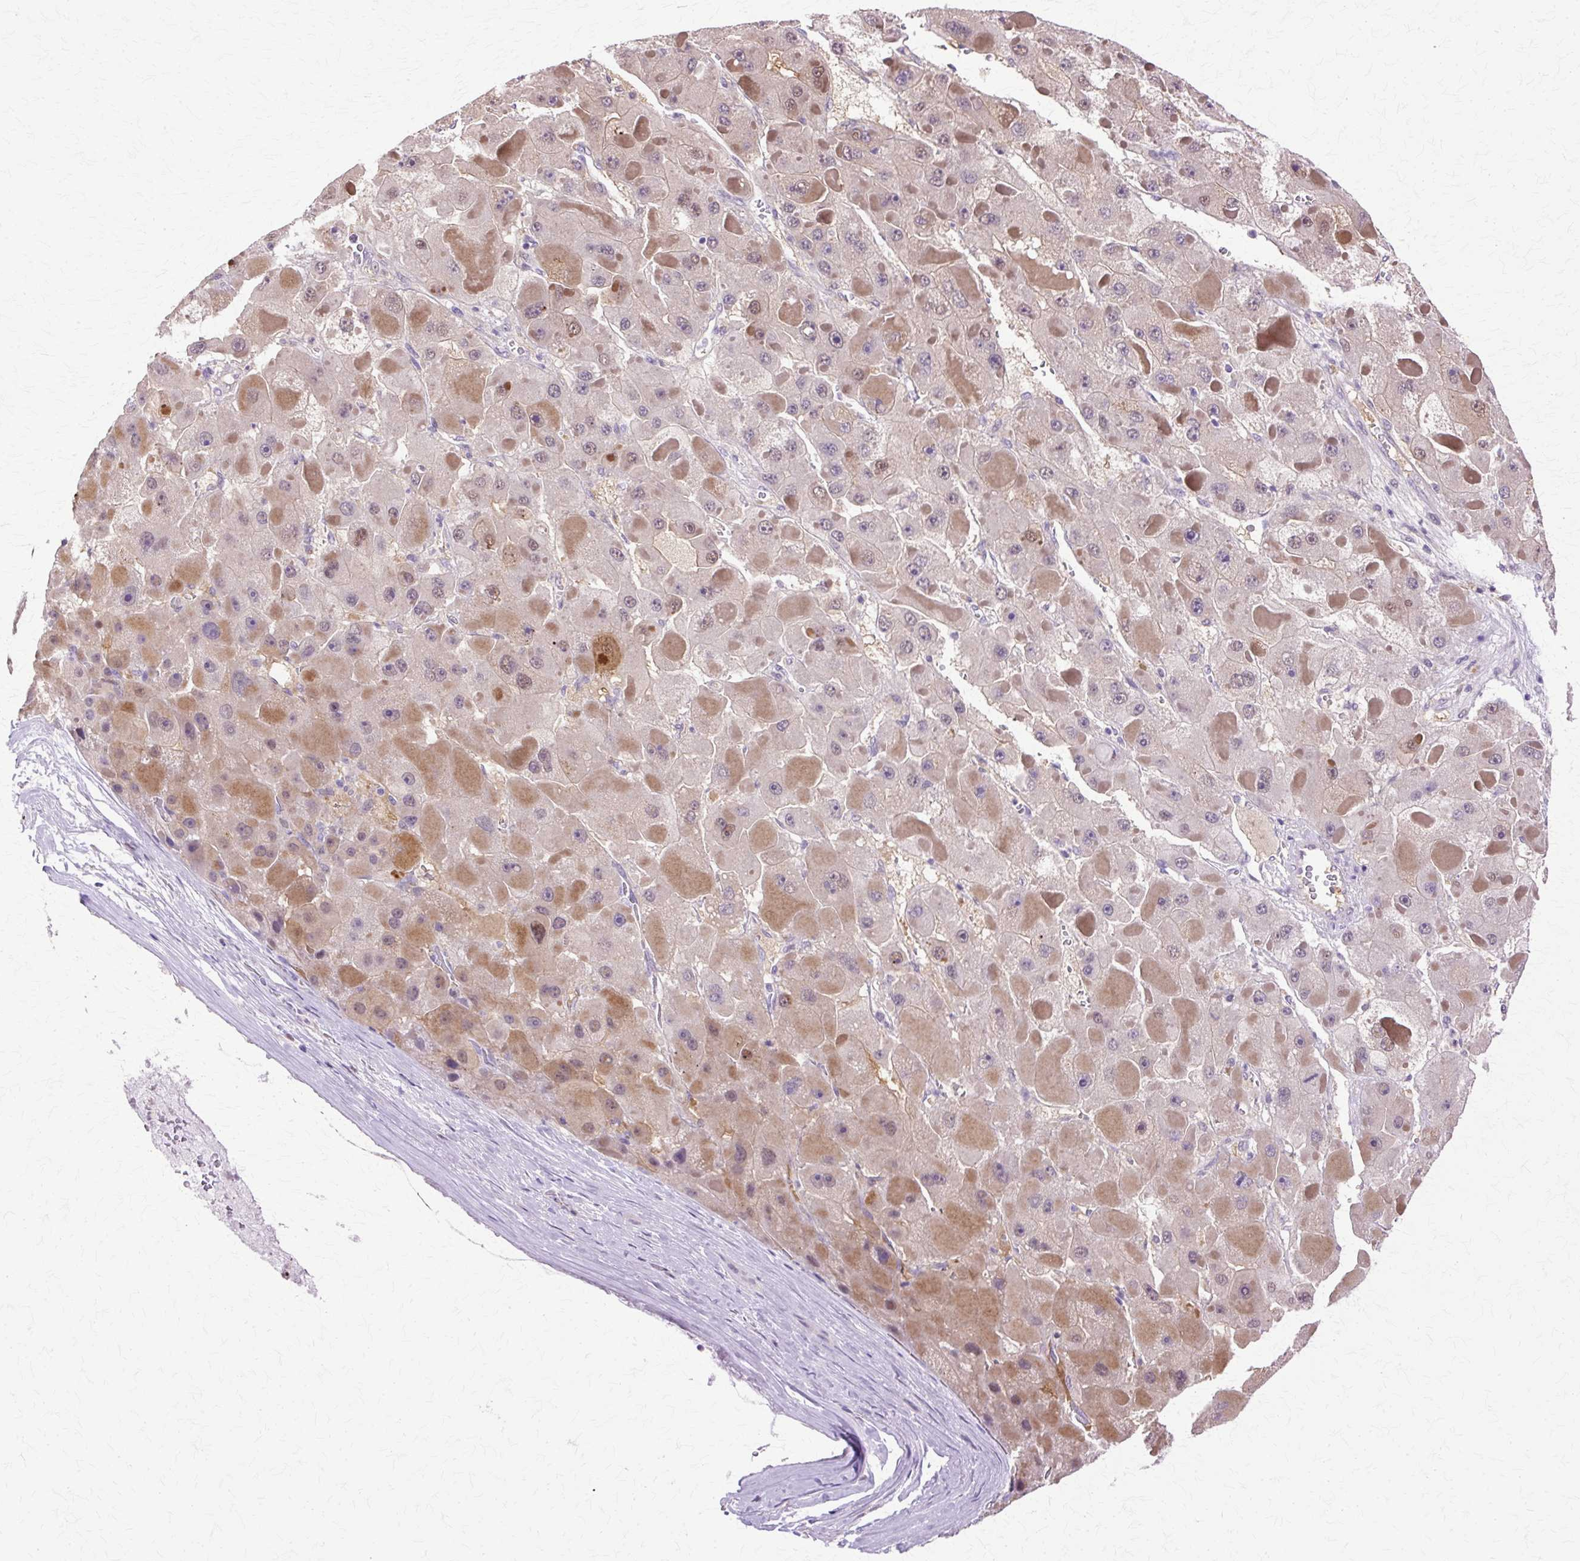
{"staining": {"intensity": "moderate", "quantity": "<25%", "location": "cytoplasmic/membranous,nuclear"}, "tissue": "liver cancer", "cell_type": "Tumor cells", "image_type": "cancer", "snomed": [{"axis": "morphology", "description": "Carcinoma, Hepatocellular, NOS"}, {"axis": "topography", "description": "Liver"}], "caption": "Immunohistochemical staining of hepatocellular carcinoma (liver) shows low levels of moderate cytoplasmic/membranous and nuclear protein positivity in approximately <25% of tumor cells.", "gene": "HSPA8", "patient": {"sex": "female", "age": 73}}